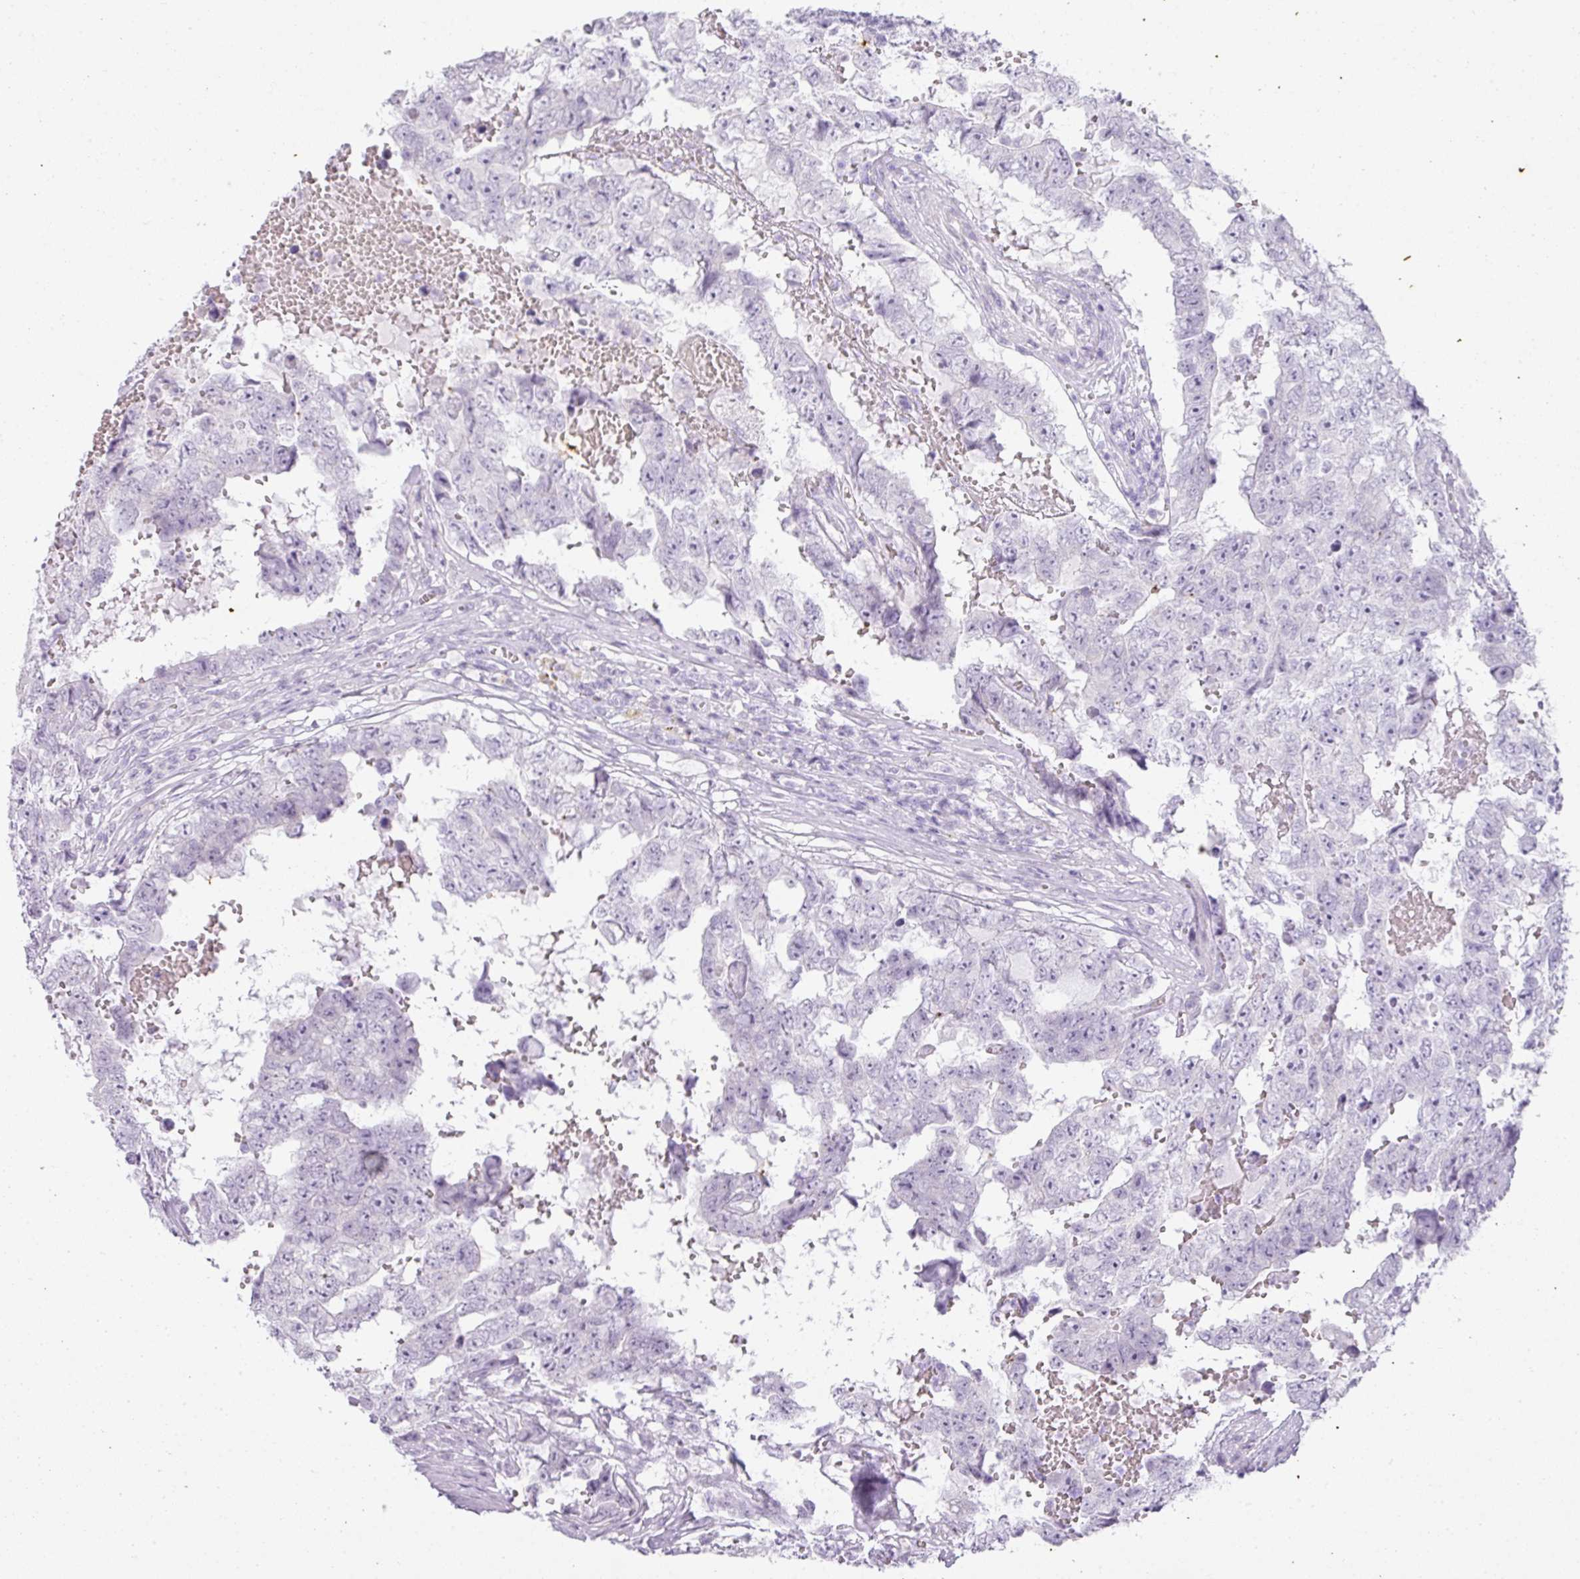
{"staining": {"intensity": "negative", "quantity": "none", "location": "none"}, "tissue": "testis cancer", "cell_type": "Tumor cells", "image_type": "cancer", "snomed": [{"axis": "morphology", "description": "Carcinoma, Embryonal, NOS"}, {"axis": "topography", "description": "Testis"}], "caption": "The histopathology image shows no significant staining in tumor cells of testis cancer (embryonal carcinoma).", "gene": "RBMY1F", "patient": {"sex": "male", "age": 25}}